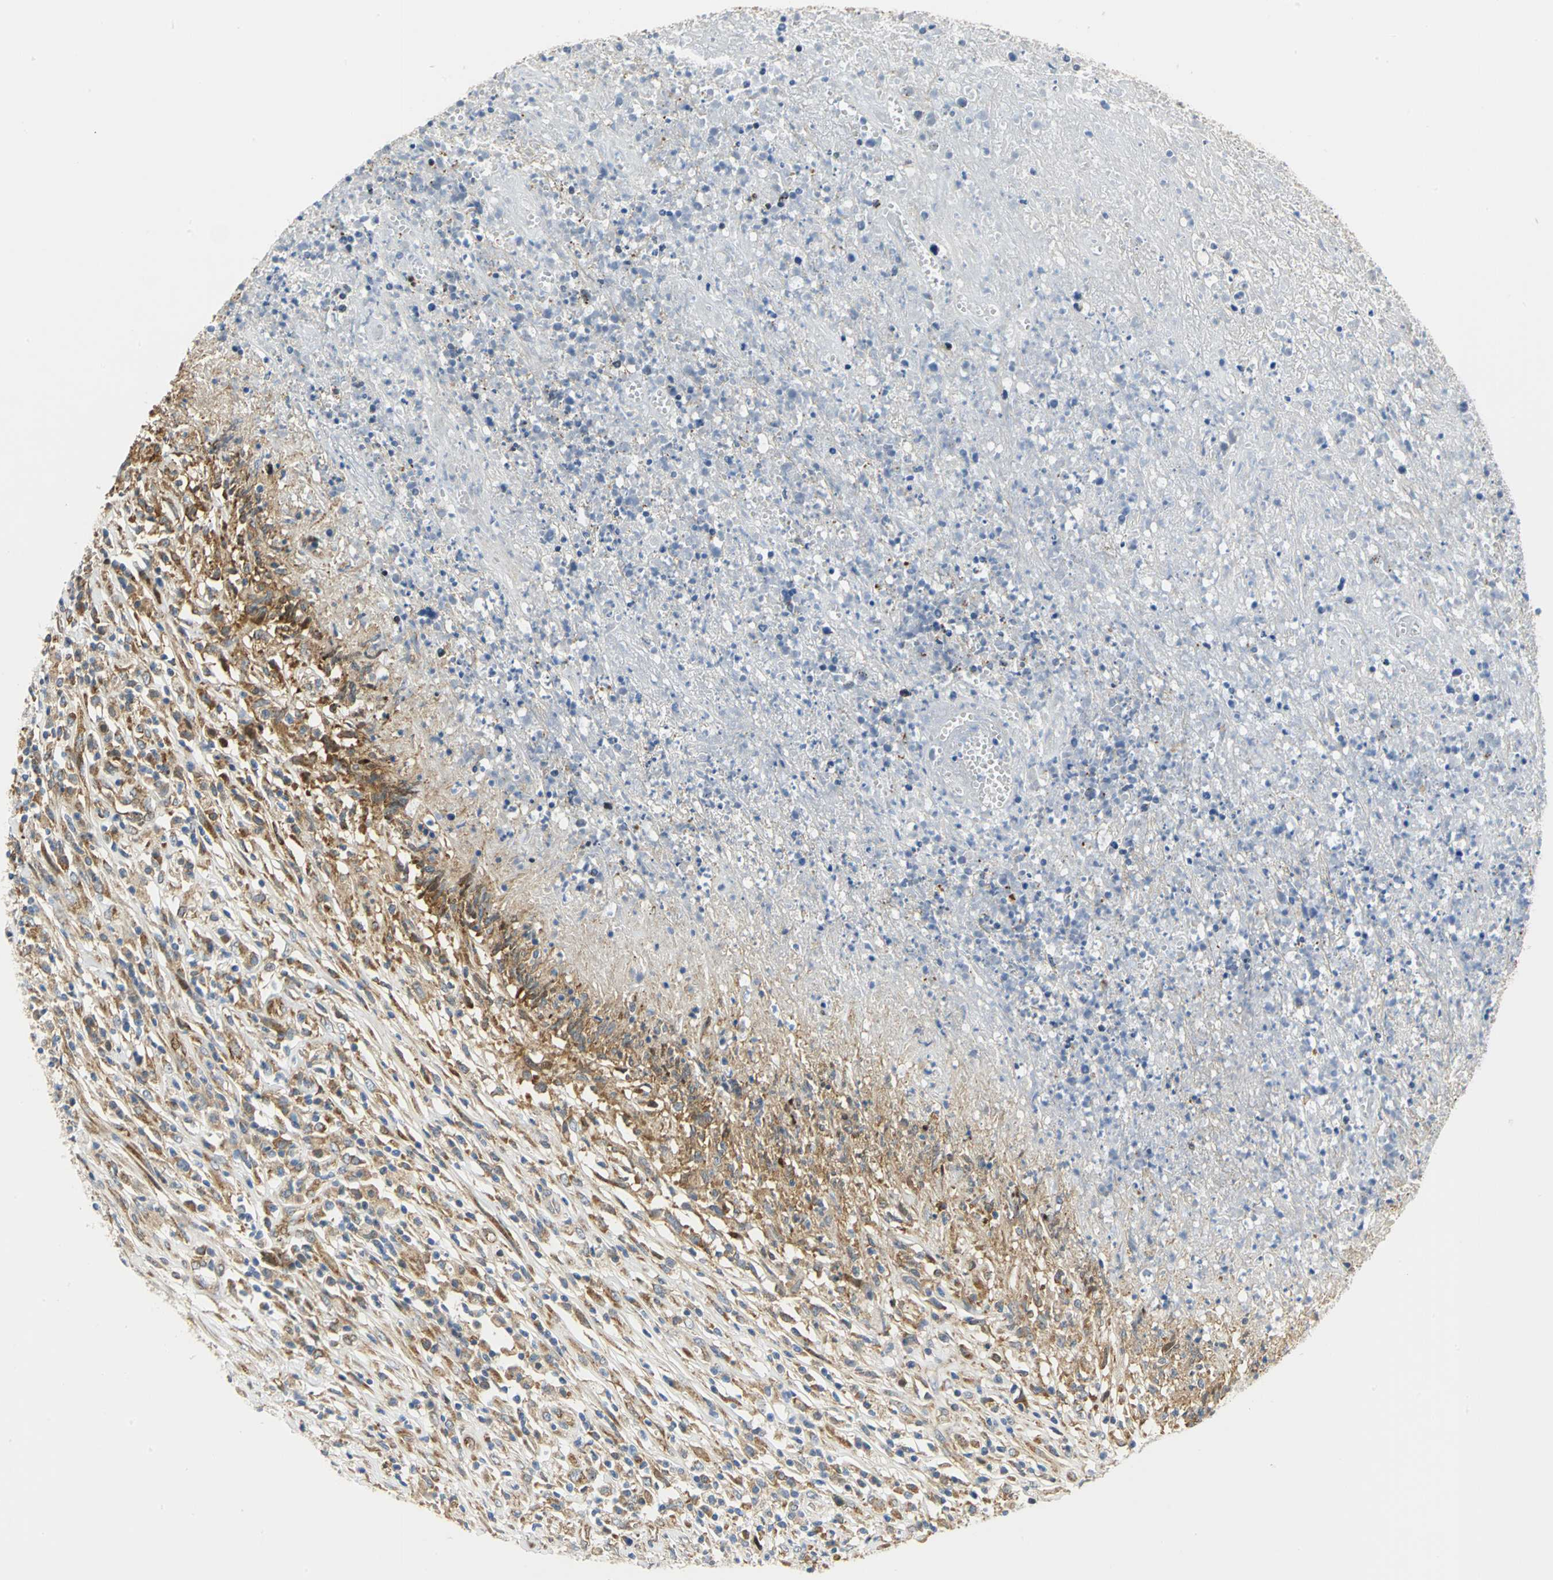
{"staining": {"intensity": "moderate", "quantity": ">75%", "location": "cytoplasmic/membranous"}, "tissue": "lymphoma", "cell_type": "Tumor cells", "image_type": "cancer", "snomed": [{"axis": "morphology", "description": "Malignant lymphoma, non-Hodgkin's type, High grade"}, {"axis": "topography", "description": "Lymph node"}], "caption": "Immunohistochemical staining of lymphoma demonstrates moderate cytoplasmic/membranous protein staining in approximately >75% of tumor cells. (brown staining indicates protein expression, while blue staining denotes nuclei).", "gene": "YBX1", "patient": {"sex": "female", "age": 84}}